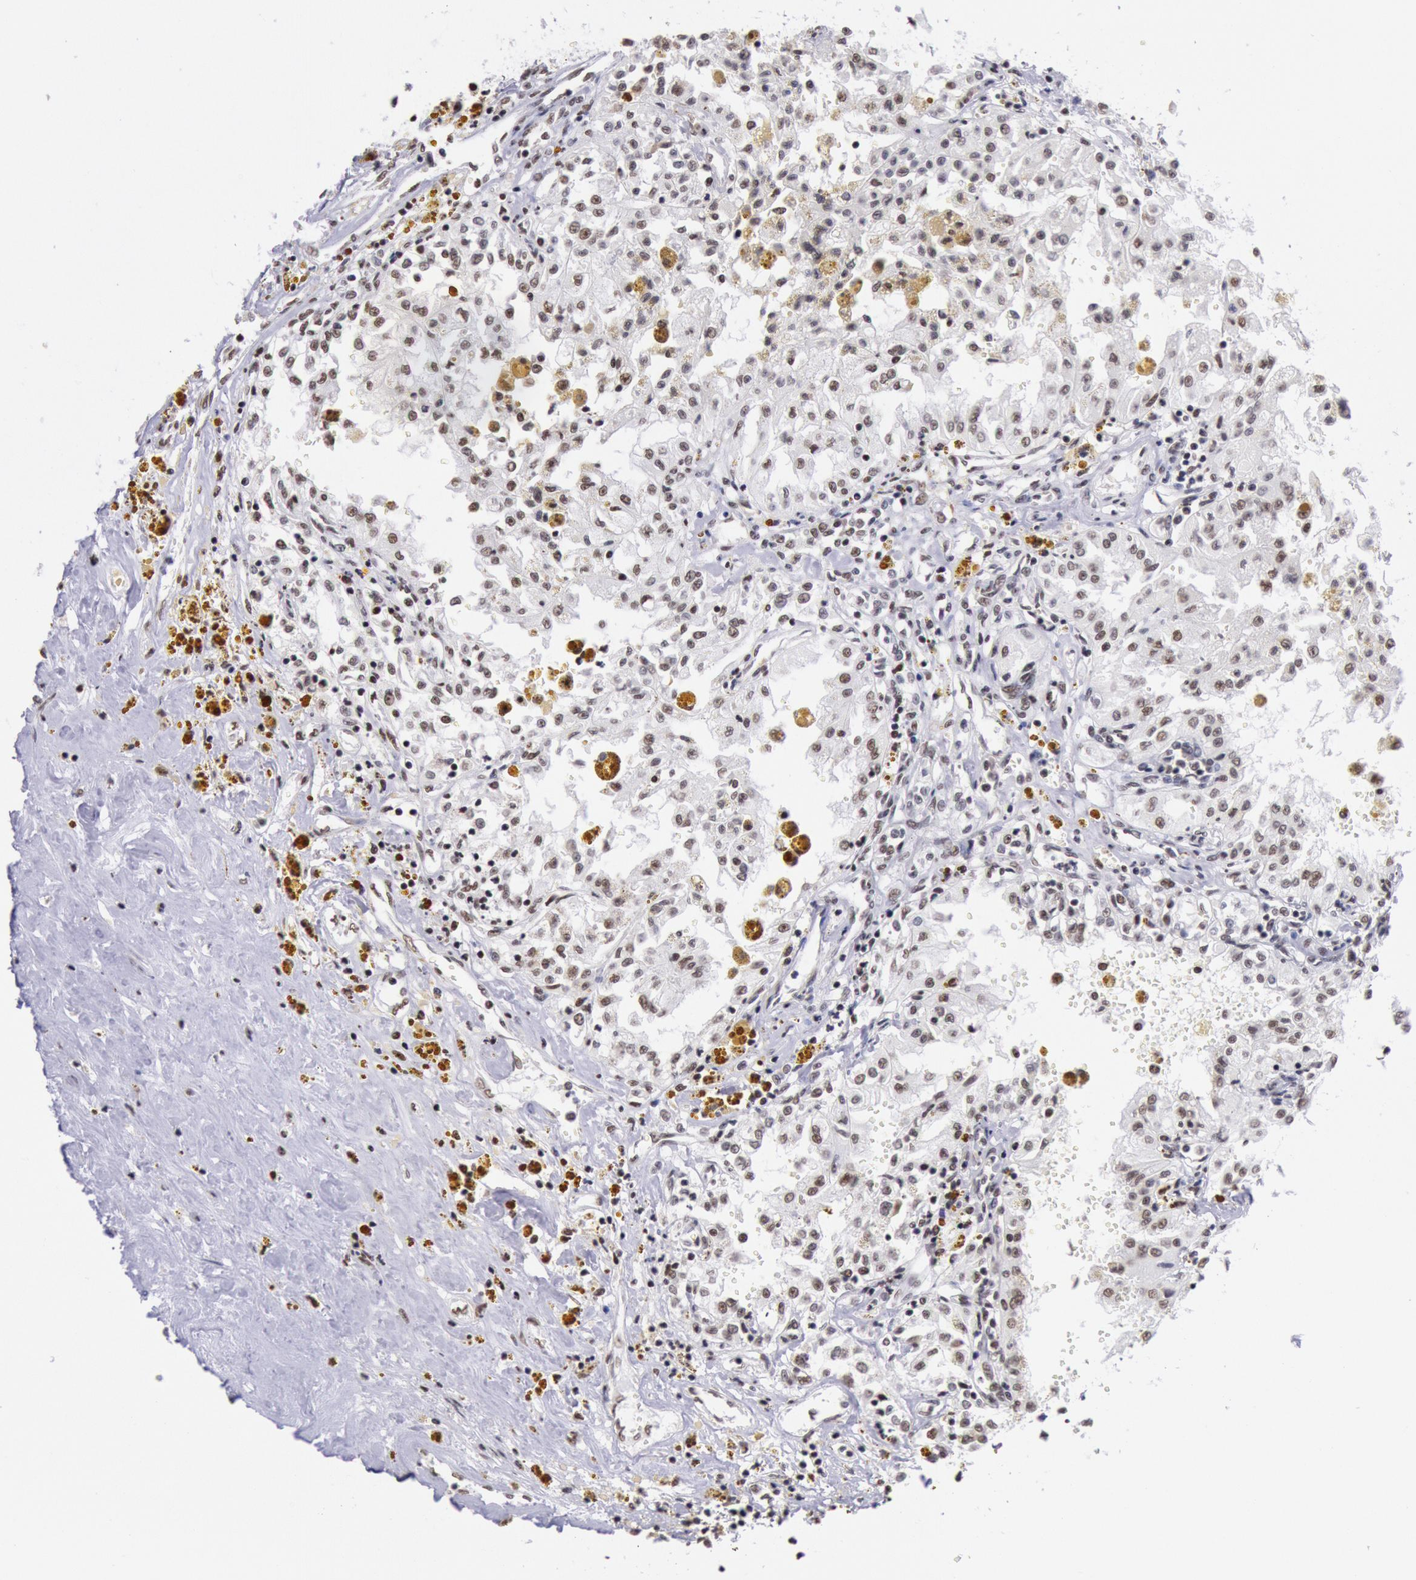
{"staining": {"intensity": "weak", "quantity": "25%-75%", "location": "nuclear"}, "tissue": "renal cancer", "cell_type": "Tumor cells", "image_type": "cancer", "snomed": [{"axis": "morphology", "description": "Adenocarcinoma, NOS"}, {"axis": "topography", "description": "Kidney"}], "caption": "DAB (3,3'-diaminobenzidine) immunohistochemical staining of renal cancer (adenocarcinoma) exhibits weak nuclear protein staining in approximately 25%-75% of tumor cells.", "gene": "SNRPD3", "patient": {"sex": "male", "age": 78}}